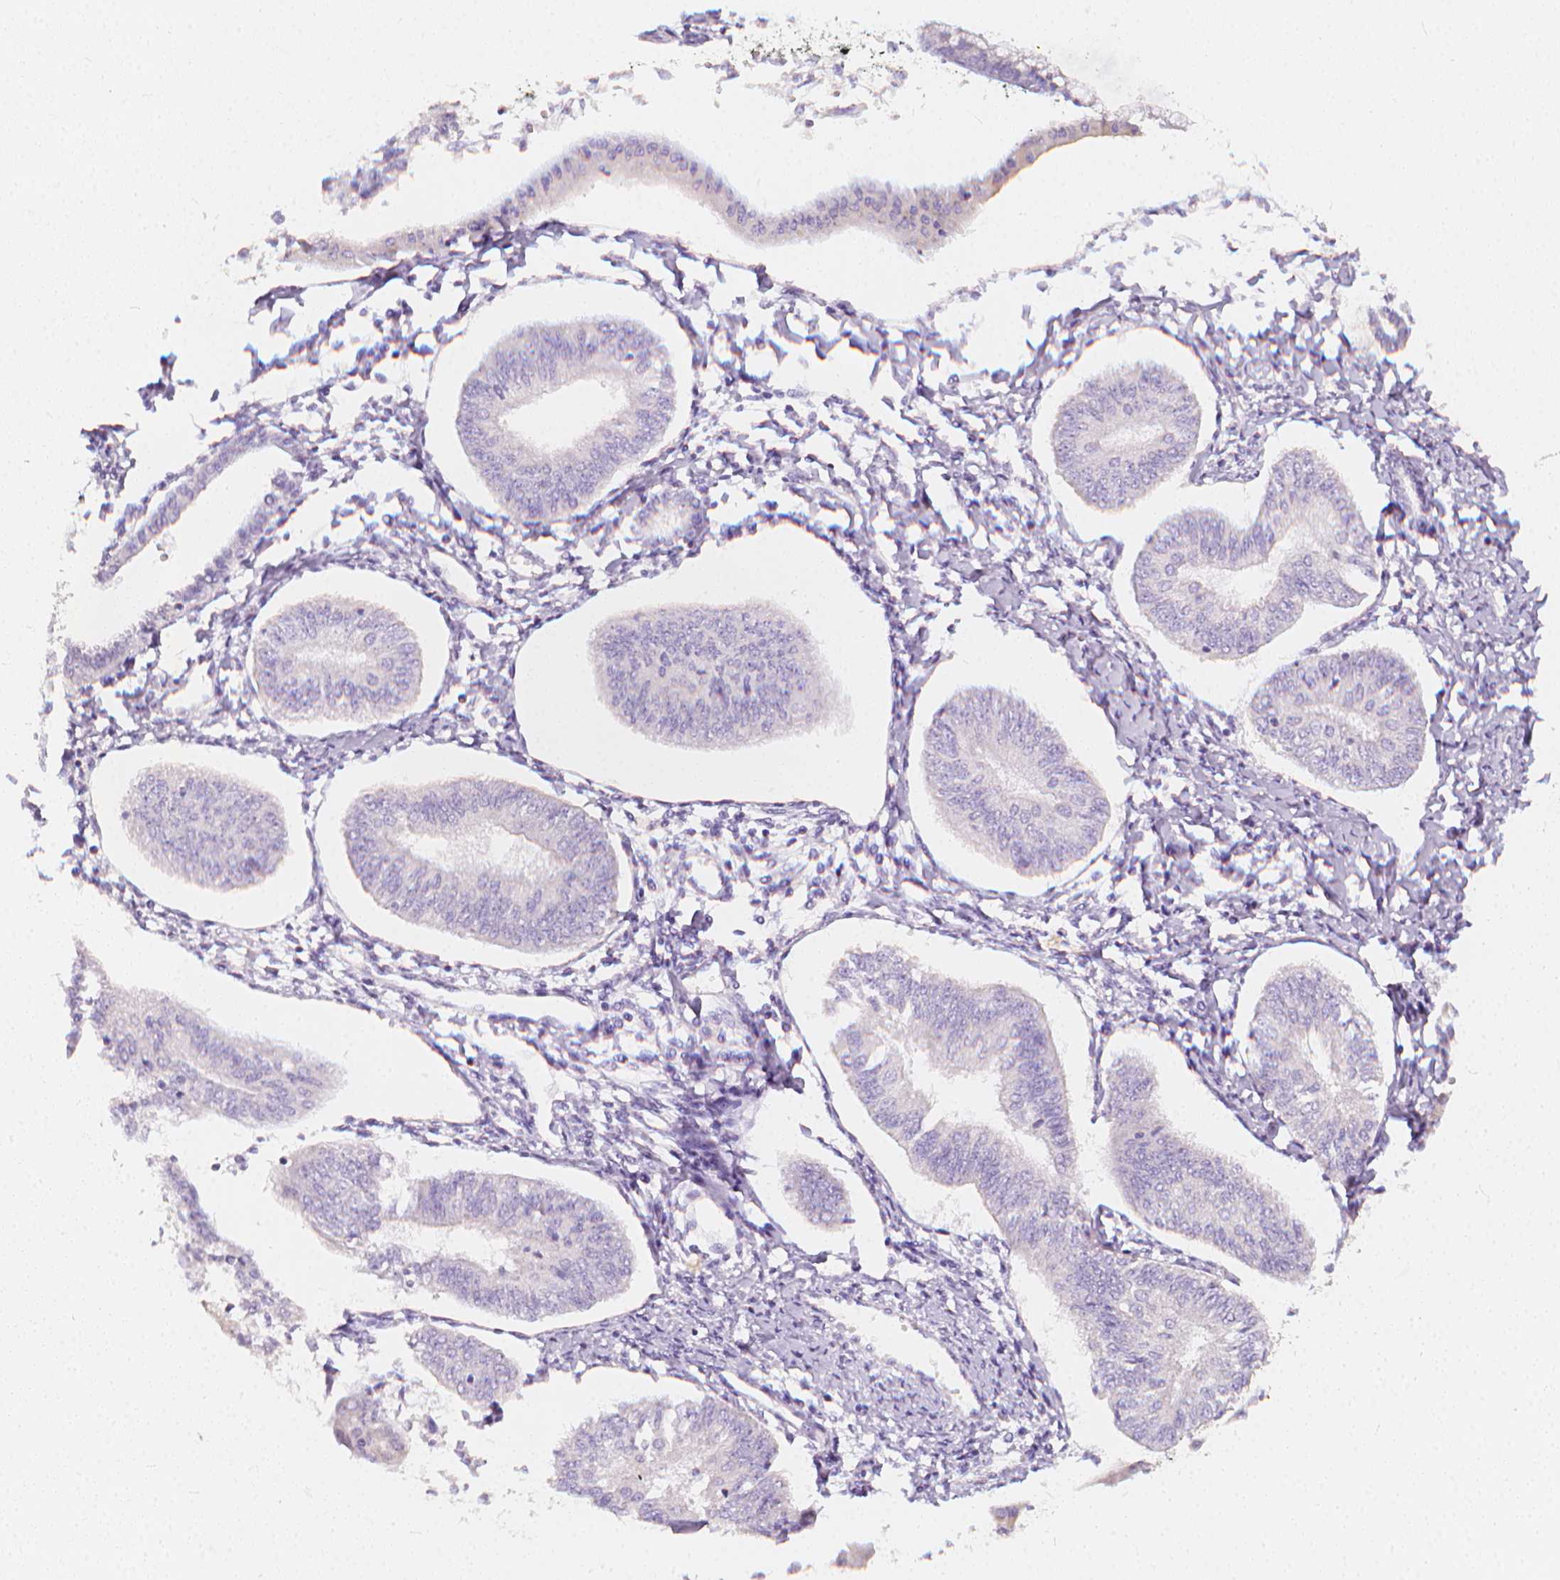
{"staining": {"intensity": "negative", "quantity": "none", "location": "none"}, "tissue": "endometrial cancer", "cell_type": "Tumor cells", "image_type": "cancer", "snomed": [{"axis": "morphology", "description": "Adenocarcinoma, NOS"}, {"axis": "topography", "description": "Endometrium"}], "caption": "This is a image of IHC staining of adenocarcinoma (endometrial), which shows no positivity in tumor cells. (DAB (3,3'-diaminobenzidine) immunohistochemistry with hematoxylin counter stain).", "gene": "RBFOX1", "patient": {"sex": "female", "age": 58}}